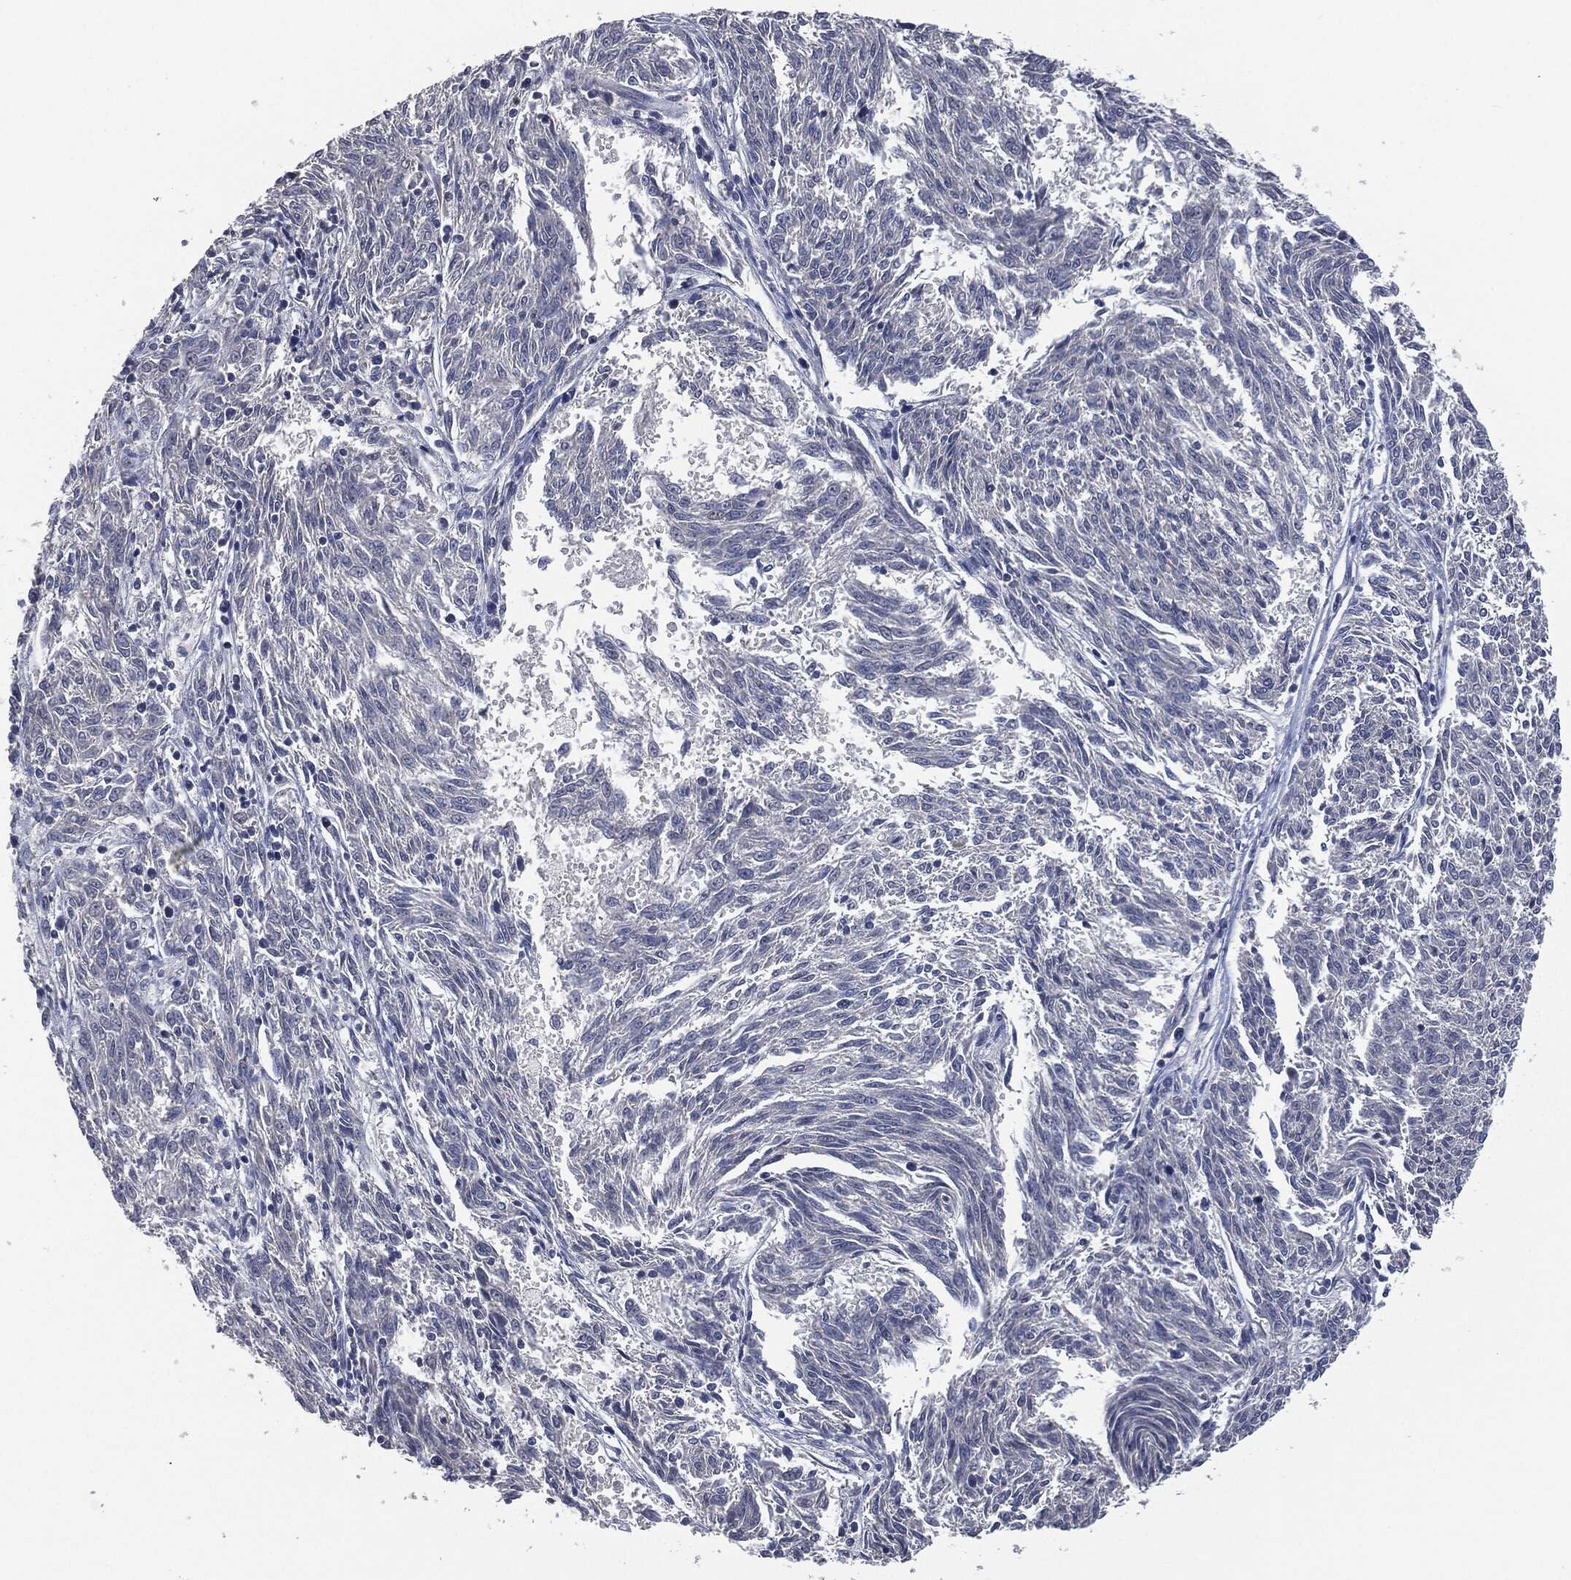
{"staining": {"intensity": "negative", "quantity": "none", "location": "none"}, "tissue": "melanoma", "cell_type": "Tumor cells", "image_type": "cancer", "snomed": [{"axis": "morphology", "description": "Malignant melanoma, NOS"}, {"axis": "topography", "description": "Skin"}], "caption": "An immunohistochemistry (IHC) micrograph of malignant melanoma is shown. There is no staining in tumor cells of malignant melanoma.", "gene": "IL1RN", "patient": {"sex": "female", "age": 72}}